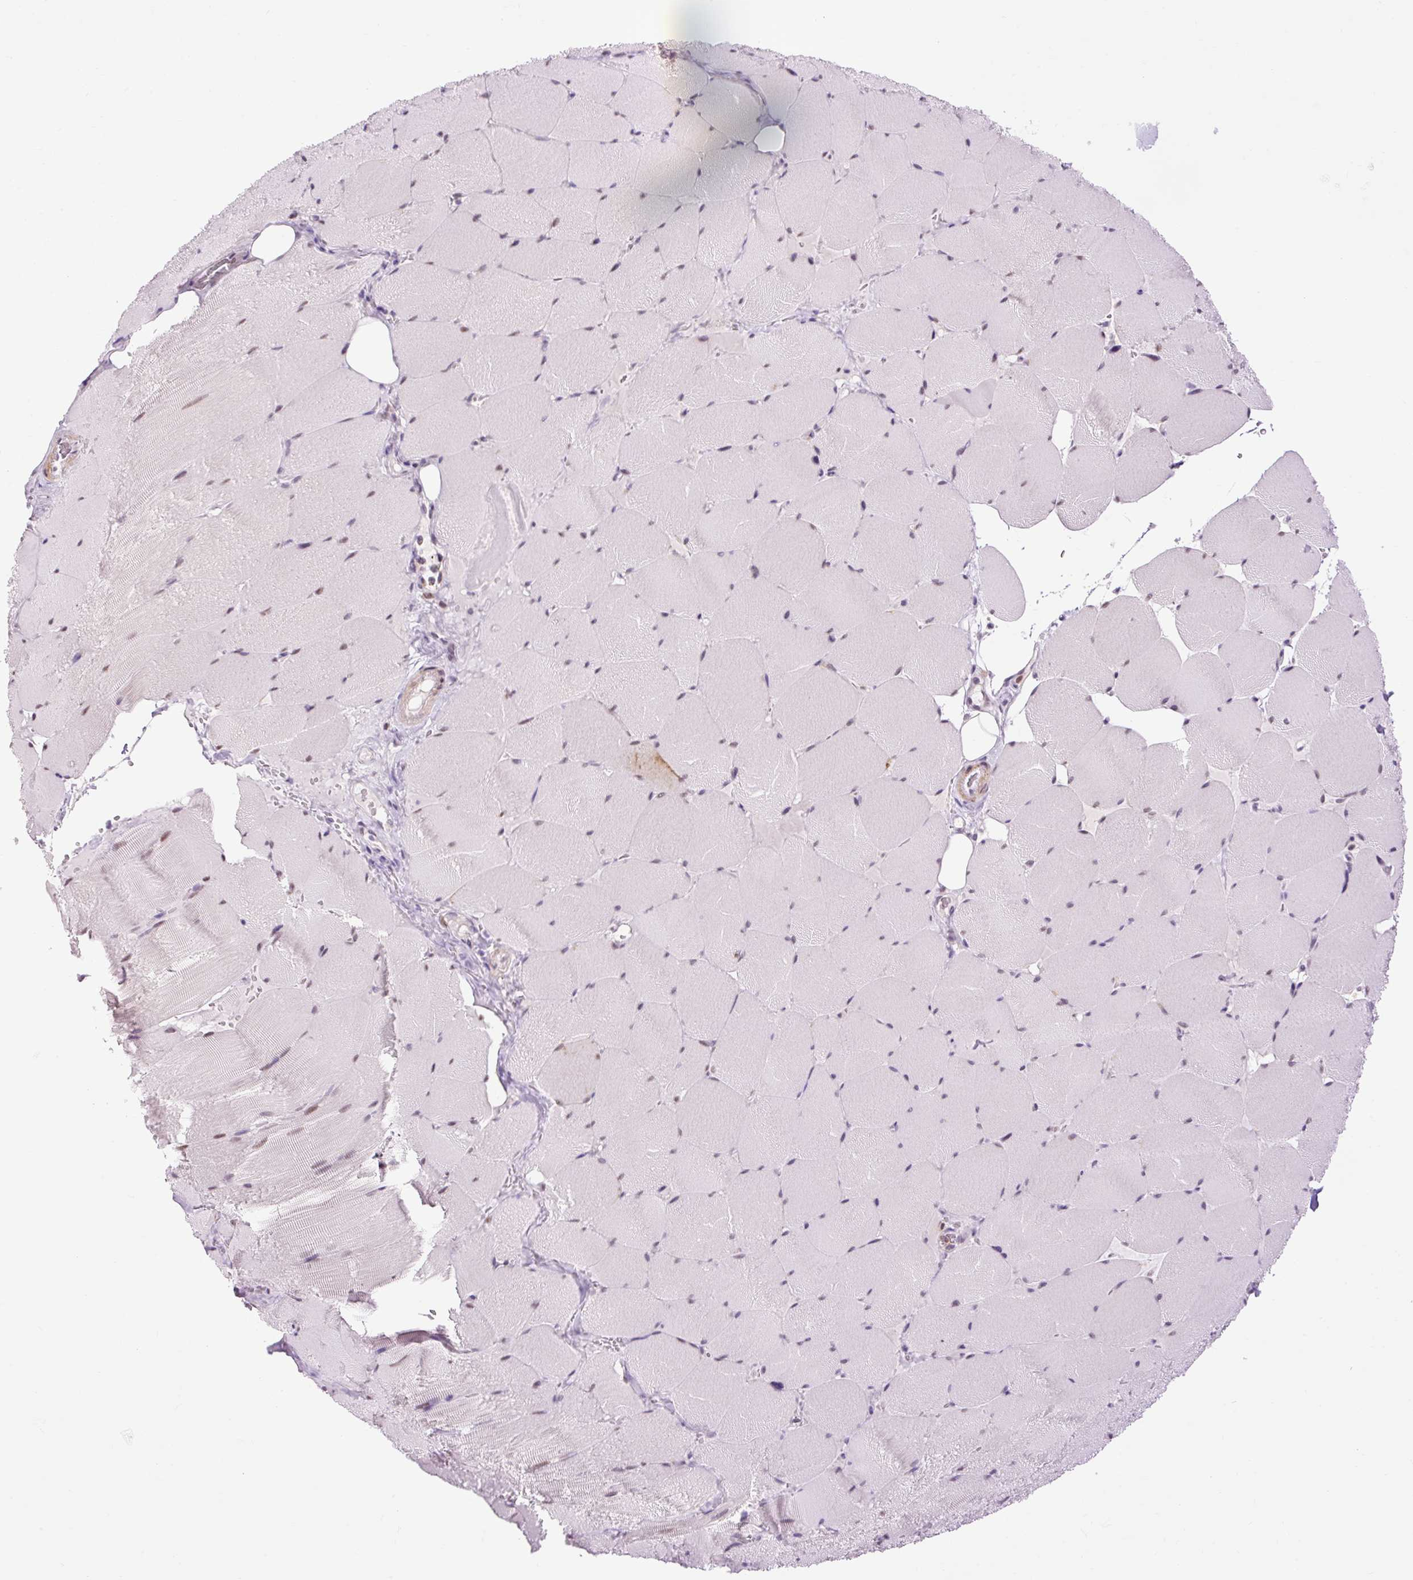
{"staining": {"intensity": "weak", "quantity": "<25%", "location": "nuclear"}, "tissue": "skeletal muscle", "cell_type": "Myocytes", "image_type": "normal", "snomed": [{"axis": "morphology", "description": "Normal tissue, NOS"}, {"axis": "topography", "description": "Skeletal muscle"}, {"axis": "topography", "description": "Head-Neck"}], "caption": "DAB immunohistochemical staining of benign human skeletal muscle reveals no significant expression in myocytes.", "gene": "LY86", "patient": {"sex": "male", "age": 66}}